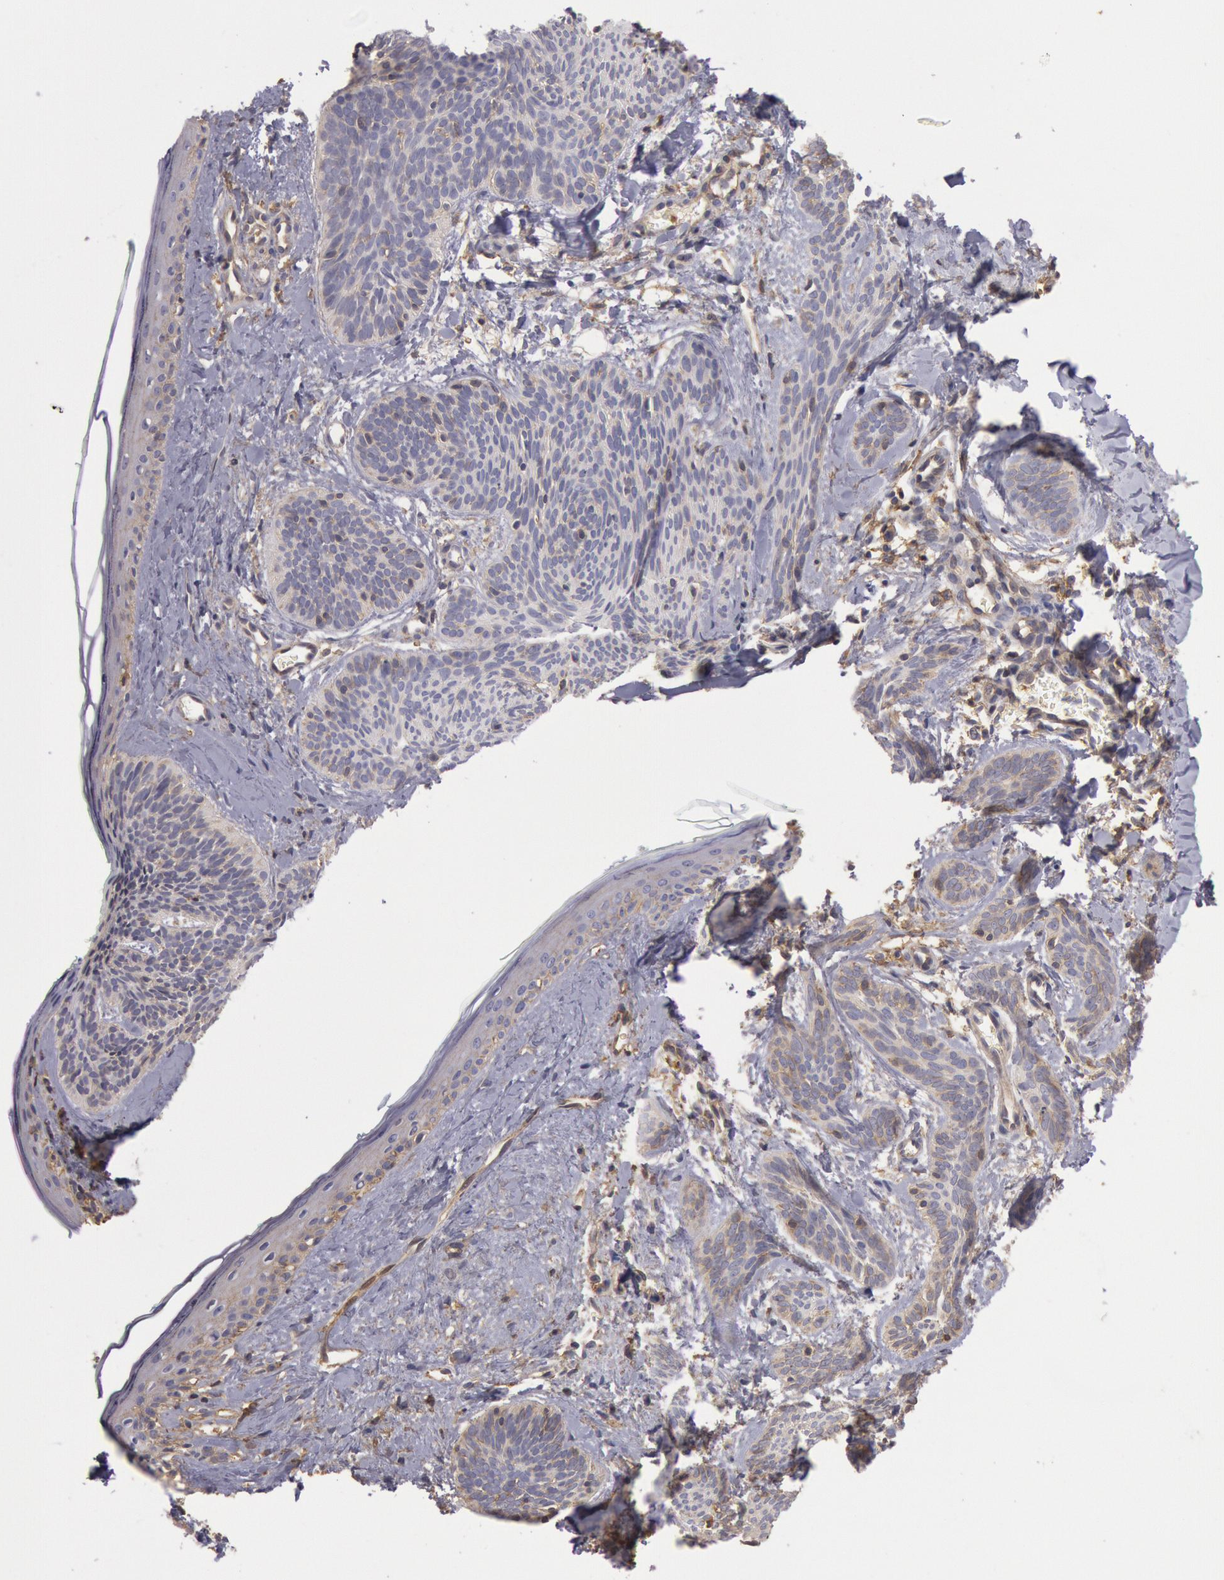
{"staining": {"intensity": "weak", "quantity": "<25%", "location": "cytoplasmic/membranous"}, "tissue": "skin cancer", "cell_type": "Tumor cells", "image_type": "cancer", "snomed": [{"axis": "morphology", "description": "Basal cell carcinoma"}, {"axis": "topography", "description": "Skin"}], "caption": "The IHC micrograph has no significant staining in tumor cells of skin cancer (basal cell carcinoma) tissue.", "gene": "SNAP23", "patient": {"sex": "female", "age": 81}}